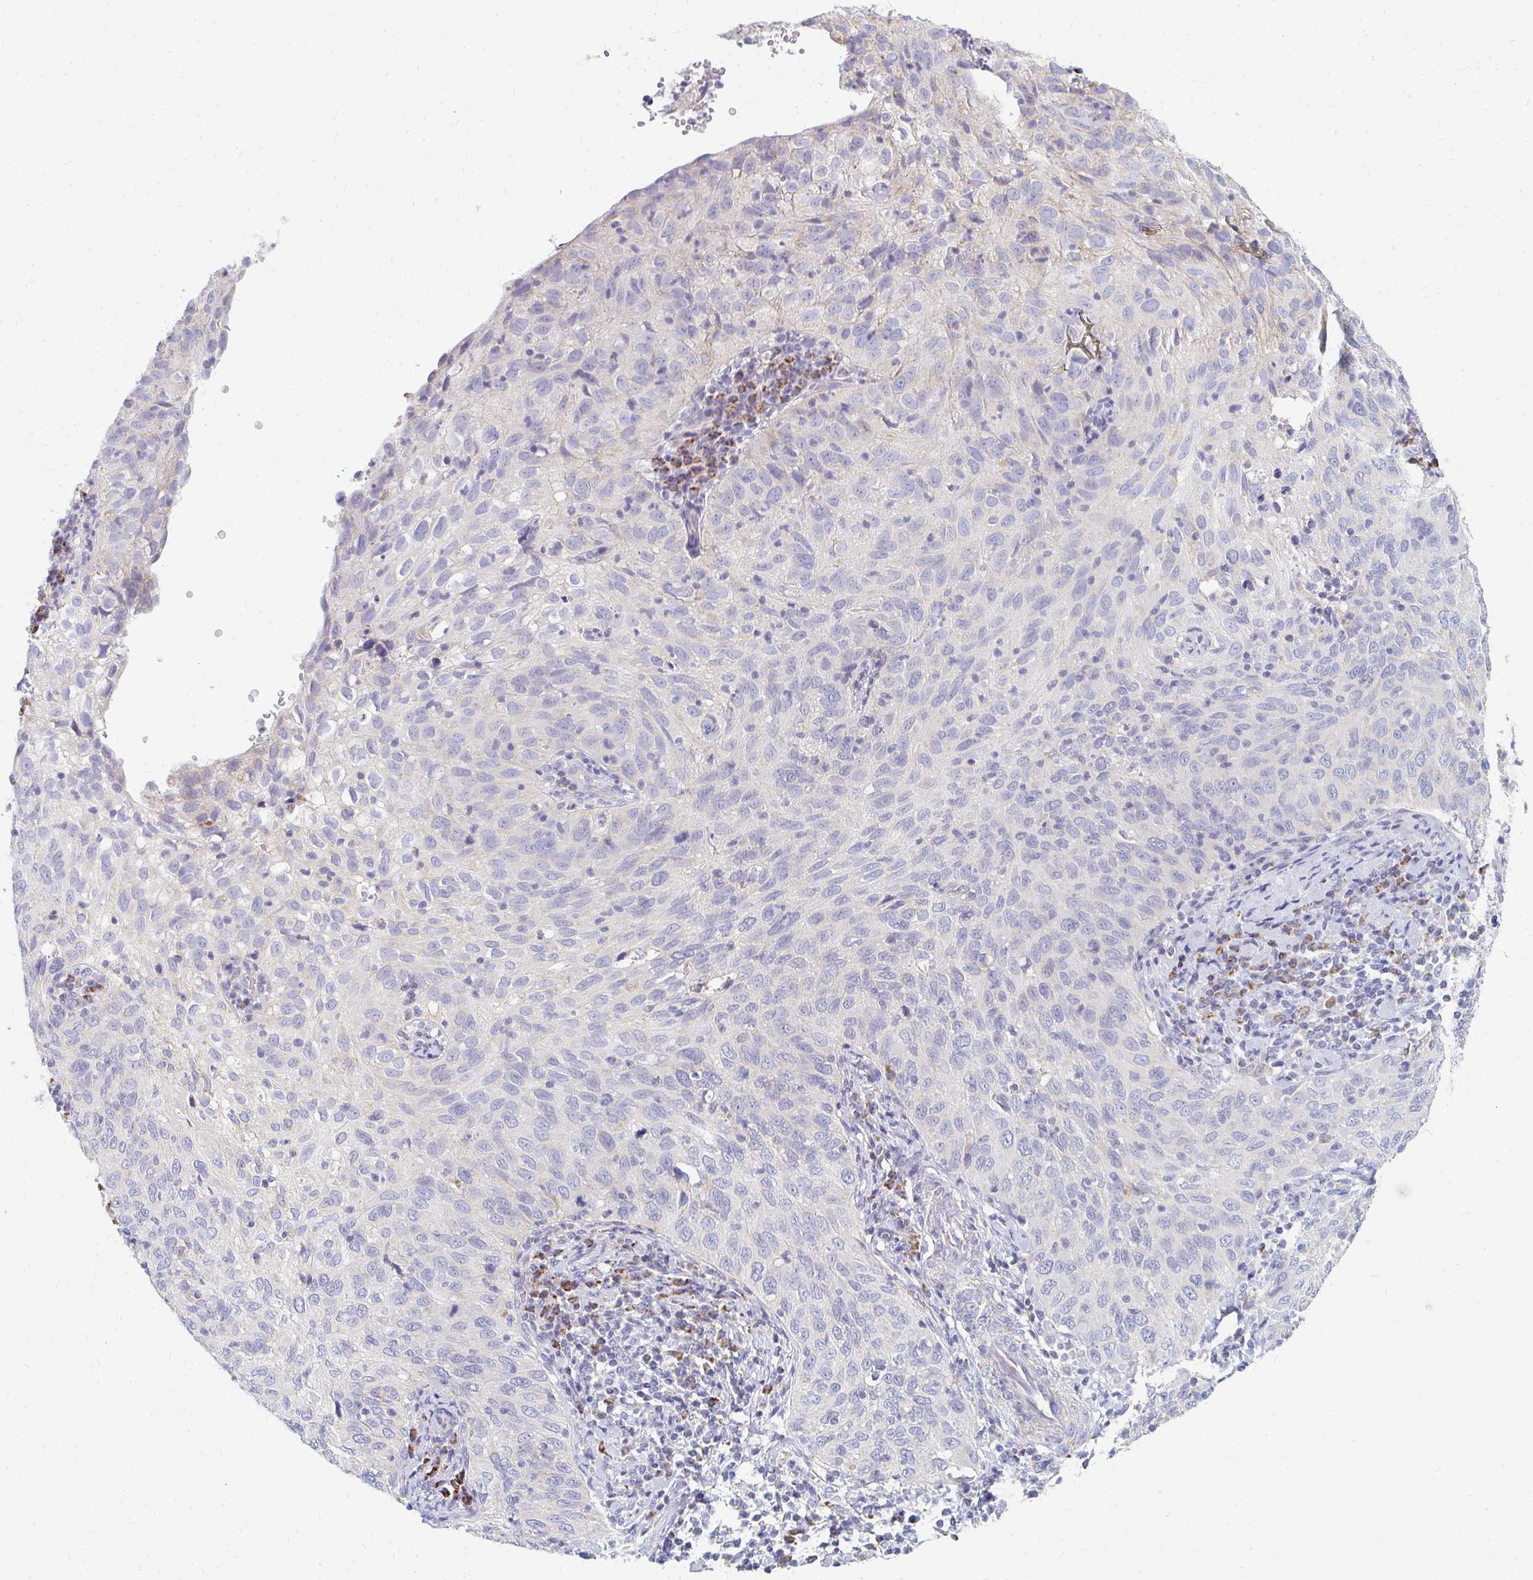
{"staining": {"intensity": "negative", "quantity": "none", "location": "none"}, "tissue": "cervical cancer", "cell_type": "Tumor cells", "image_type": "cancer", "snomed": [{"axis": "morphology", "description": "Squamous cell carcinoma, NOS"}, {"axis": "topography", "description": "Cervix"}], "caption": "Immunohistochemical staining of human cervical squamous cell carcinoma shows no significant expression in tumor cells. (Brightfield microscopy of DAB IHC at high magnification).", "gene": "OR10V1", "patient": {"sex": "female", "age": 52}}